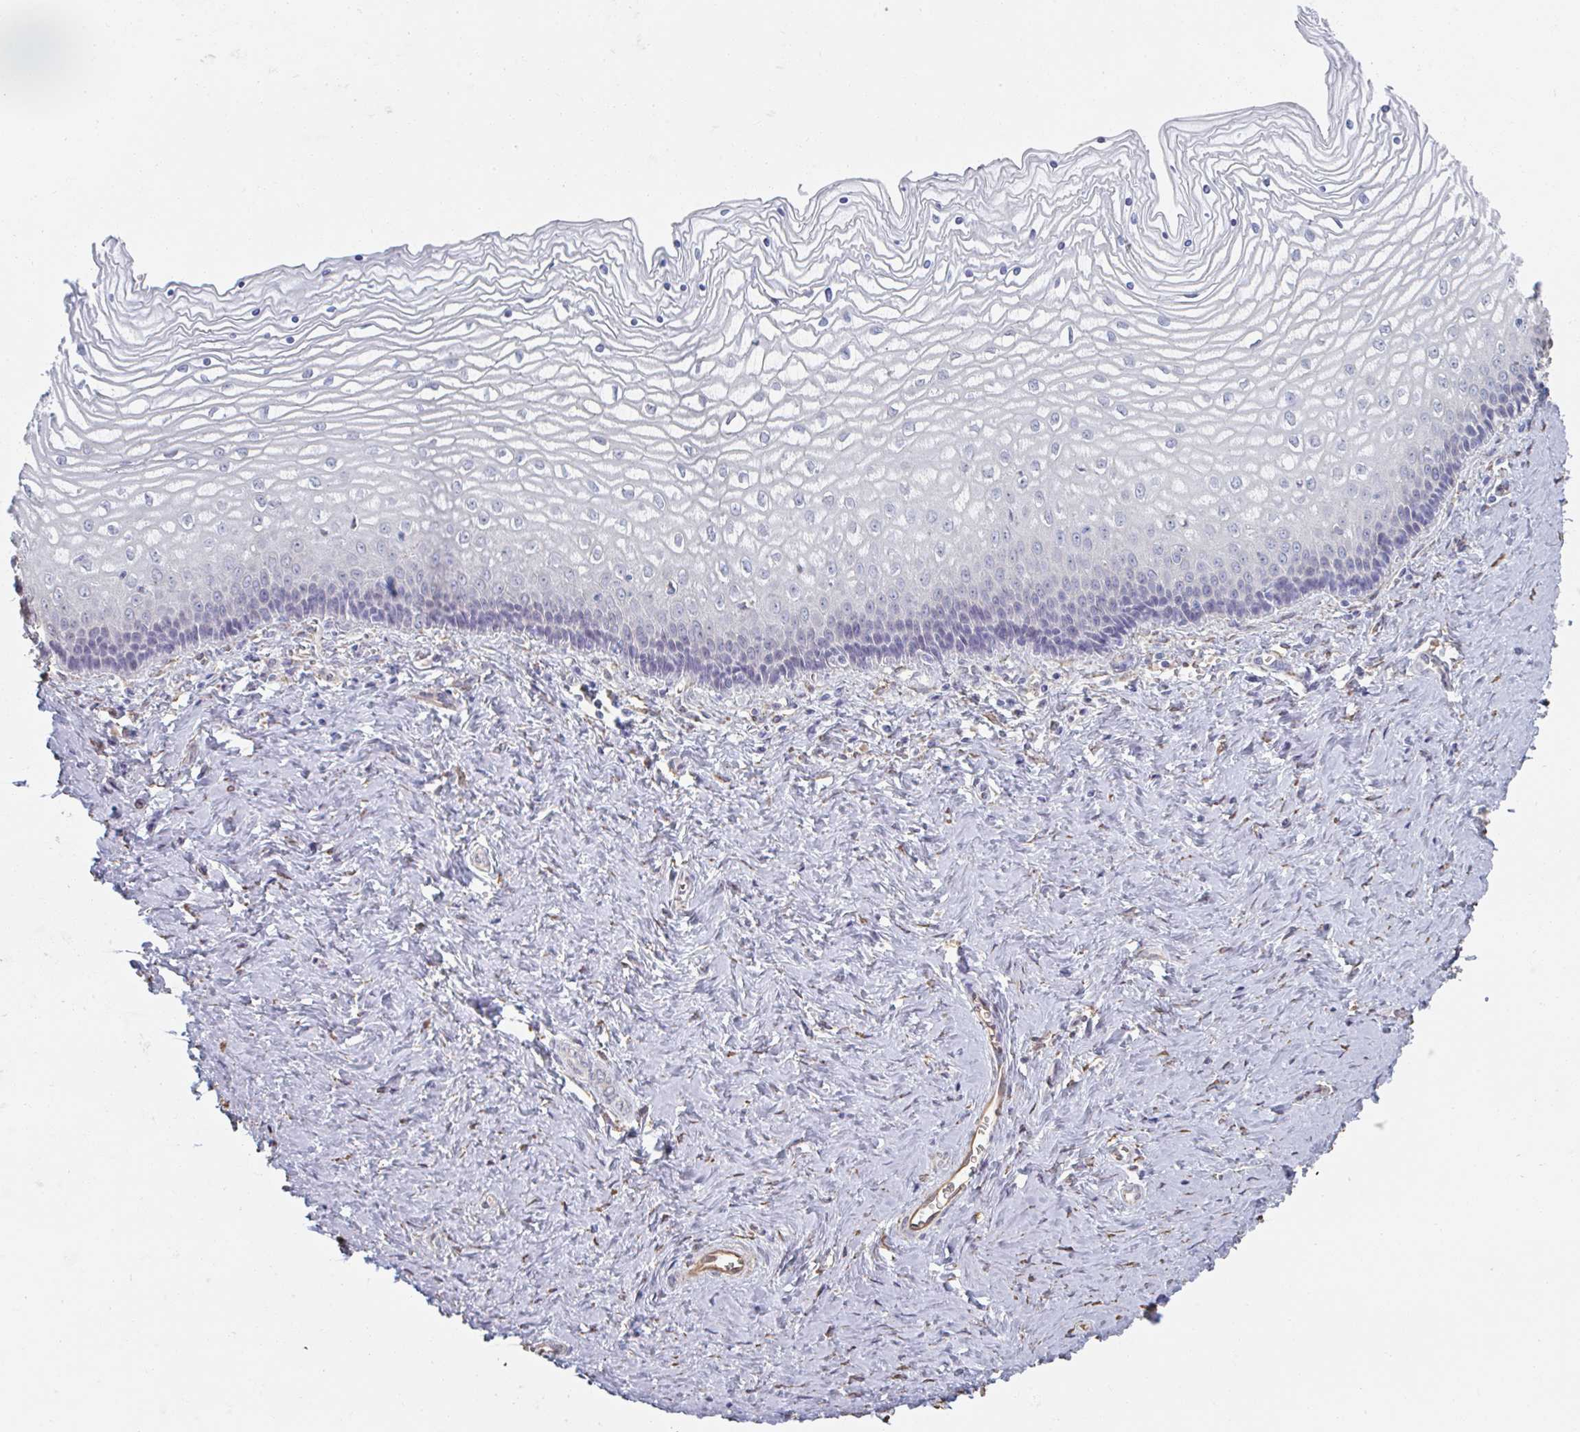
{"staining": {"intensity": "negative", "quantity": "none", "location": "none"}, "tissue": "vagina", "cell_type": "Squamous epithelial cells", "image_type": "normal", "snomed": [{"axis": "morphology", "description": "Normal tissue, NOS"}, {"axis": "topography", "description": "Vagina"}], "caption": "Protein analysis of unremarkable vagina reveals no significant staining in squamous epithelial cells.", "gene": "RAB5IF", "patient": {"sex": "female", "age": 45}}